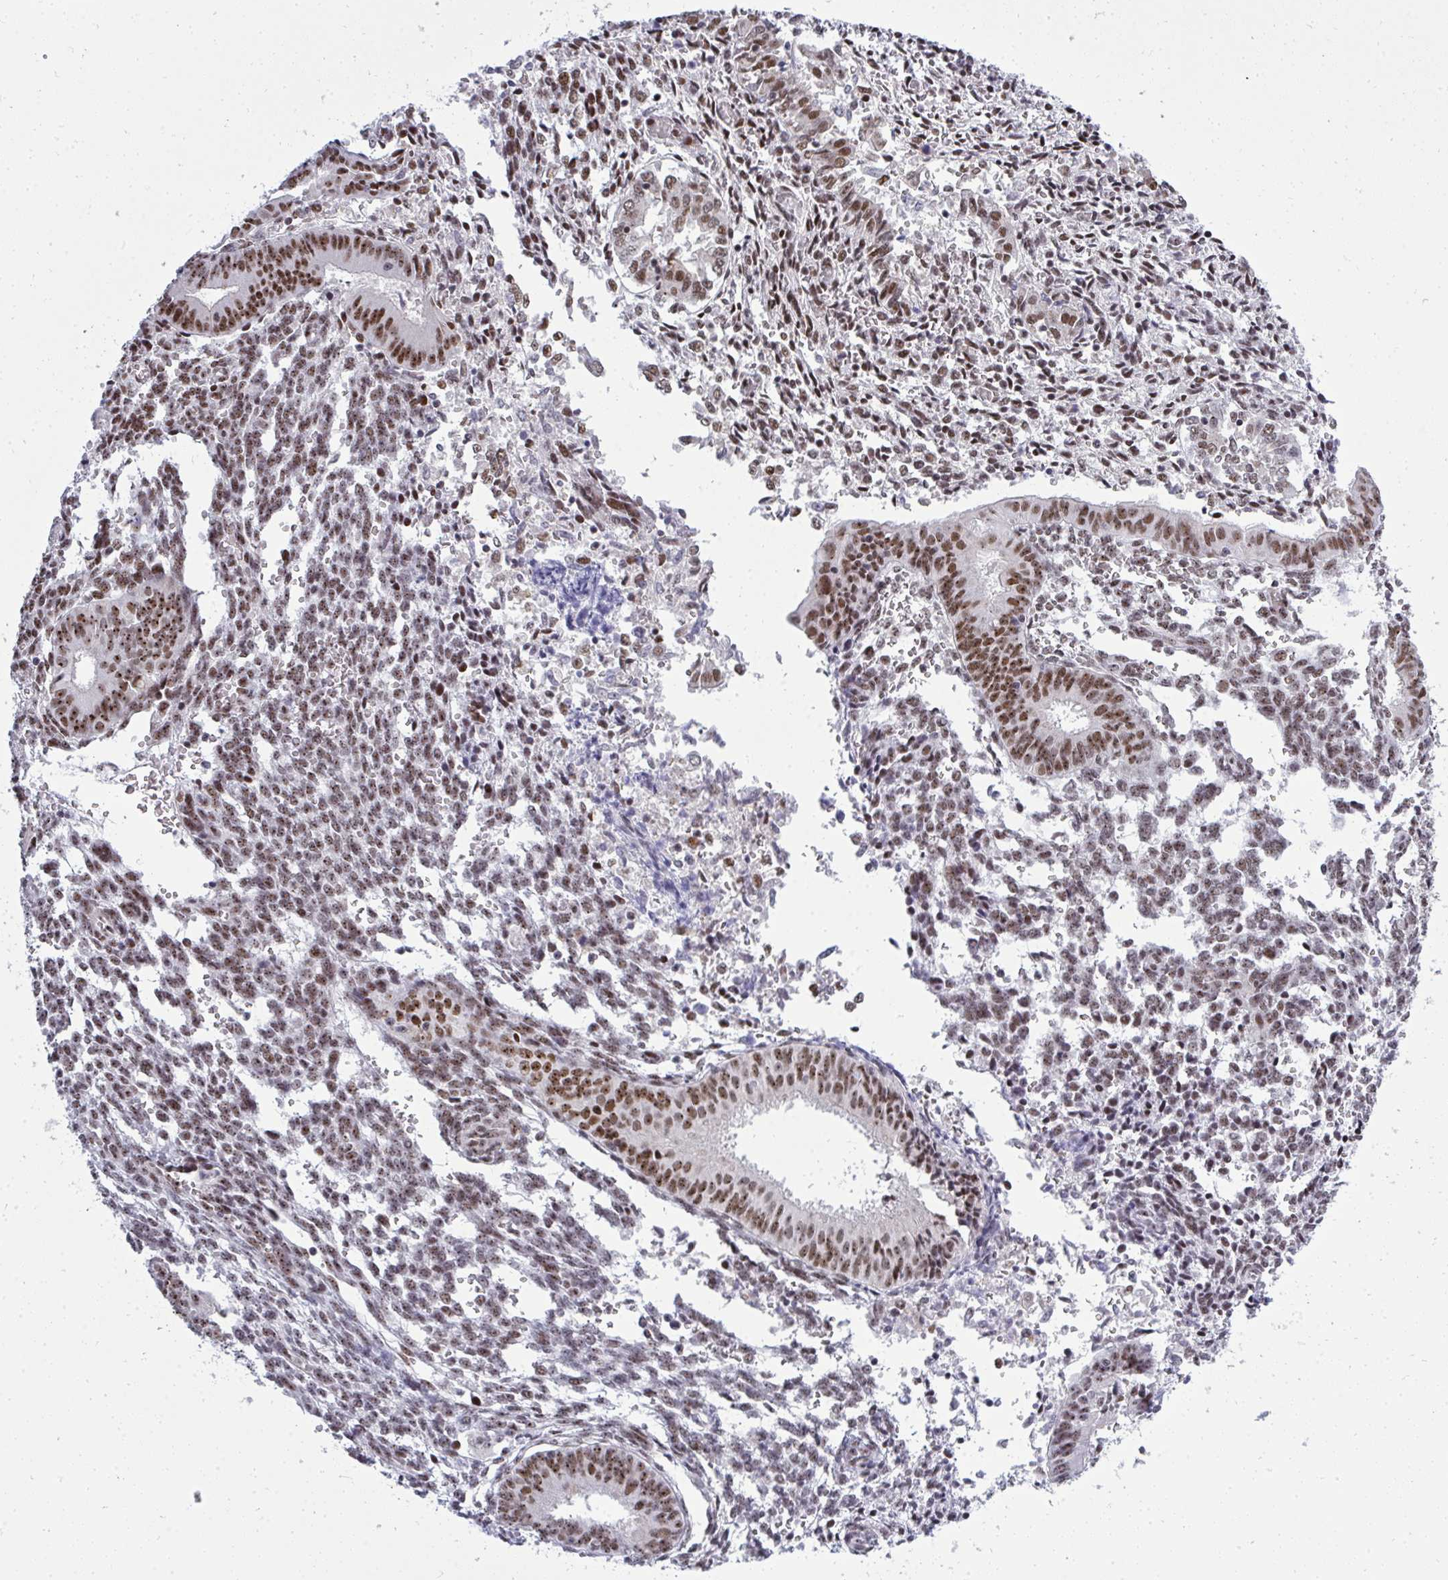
{"staining": {"intensity": "moderate", "quantity": ">75%", "location": "nuclear"}, "tissue": "endometrial cancer", "cell_type": "Tumor cells", "image_type": "cancer", "snomed": [{"axis": "morphology", "description": "Adenocarcinoma, NOS"}, {"axis": "topography", "description": "Endometrium"}], "caption": "IHC histopathology image of endometrial adenocarcinoma stained for a protein (brown), which reveals medium levels of moderate nuclear positivity in about >75% of tumor cells.", "gene": "SIRT7", "patient": {"sex": "female", "age": 50}}